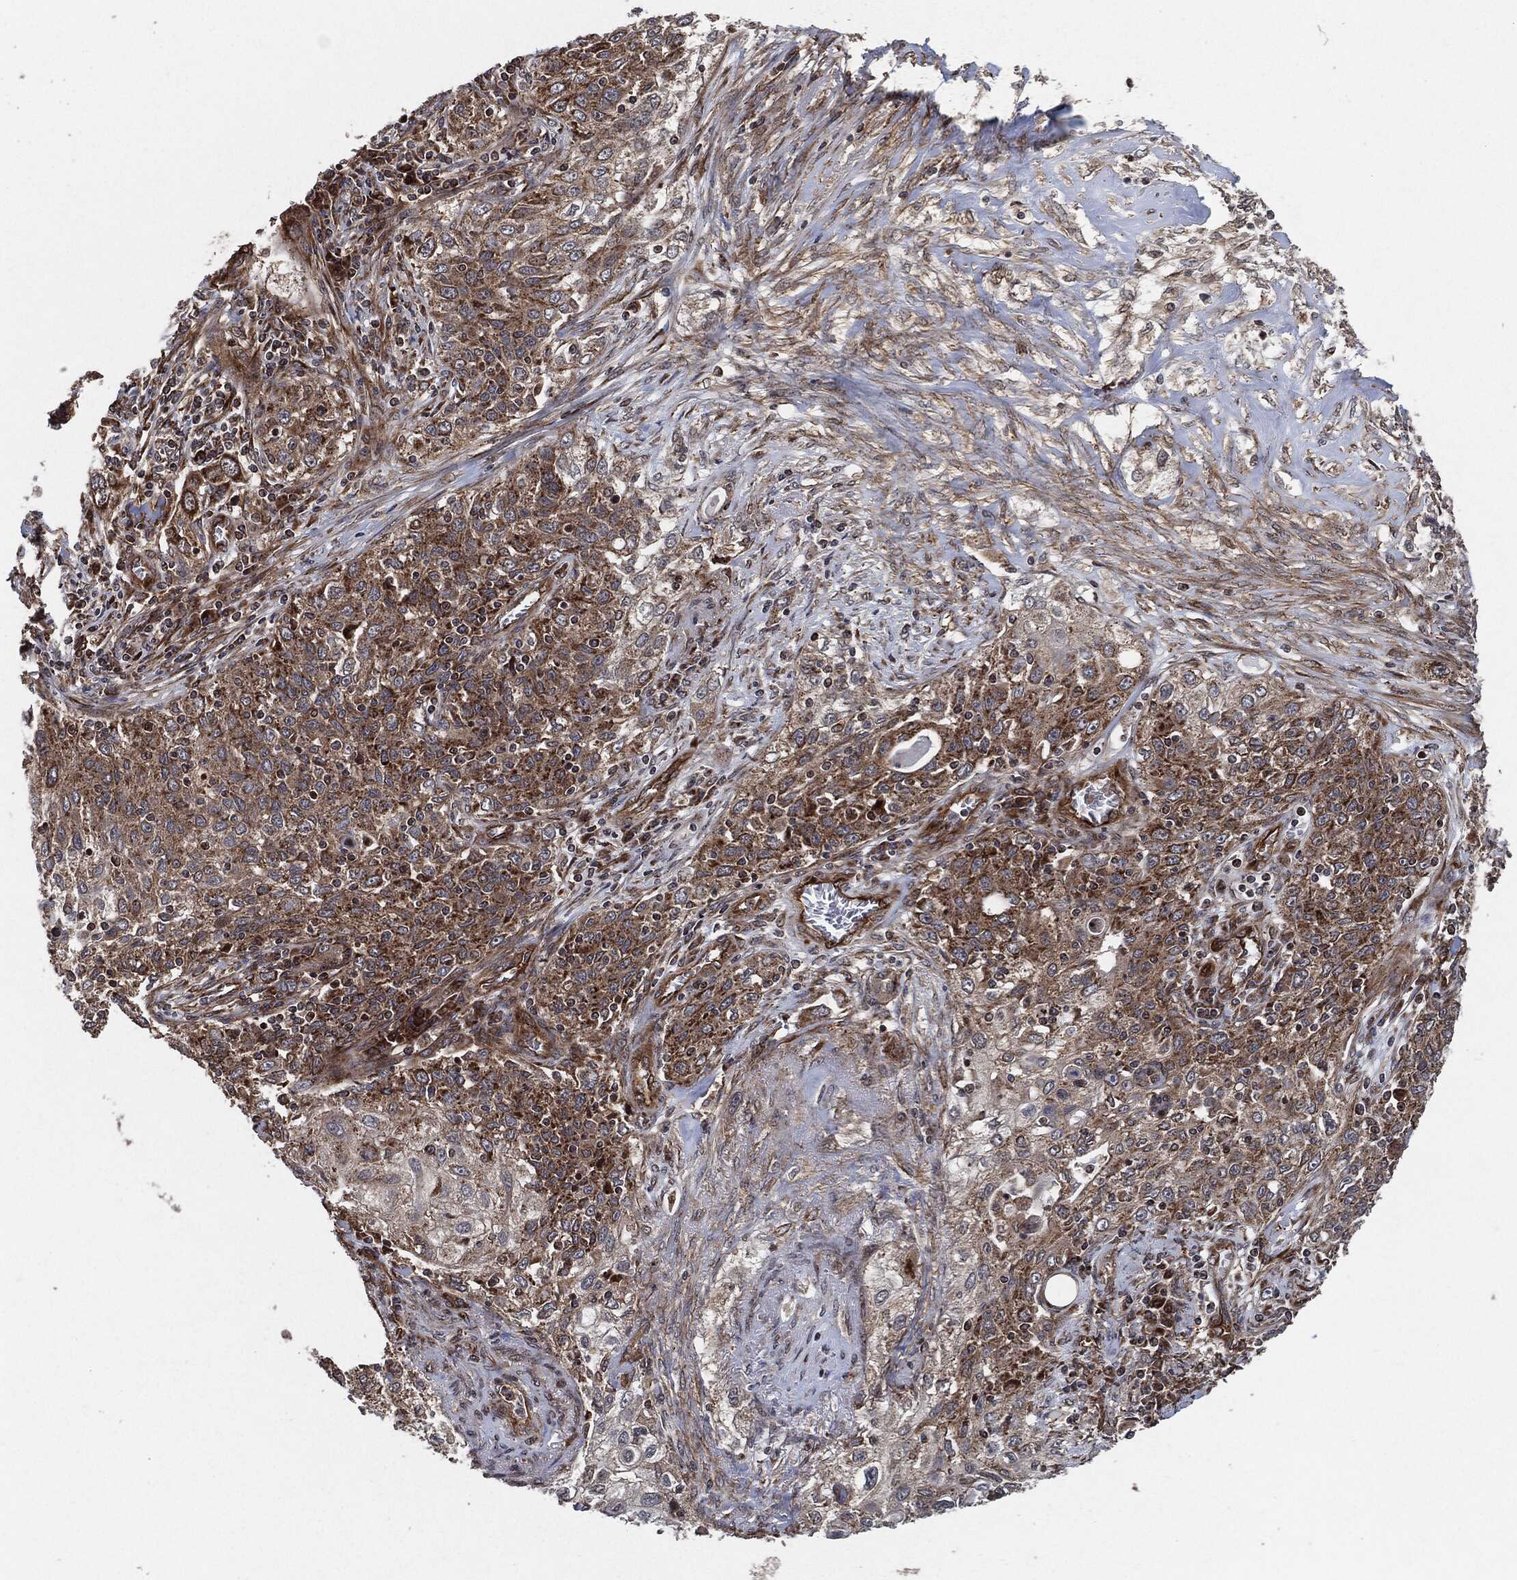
{"staining": {"intensity": "moderate", "quantity": "<25%", "location": "cytoplasmic/membranous"}, "tissue": "lung cancer", "cell_type": "Tumor cells", "image_type": "cancer", "snomed": [{"axis": "morphology", "description": "Squamous cell carcinoma, NOS"}, {"axis": "topography", "description": "Lung"}], "caption": "Immunohistochemical staining of human lung squamous cell carcinoma exhibits low levels of moderate cytoplasmic/membranous protein positivity in about <25% of tumor cells.", "gene": "BCAR1", "patient": {"sex": "female", "age": 69}}